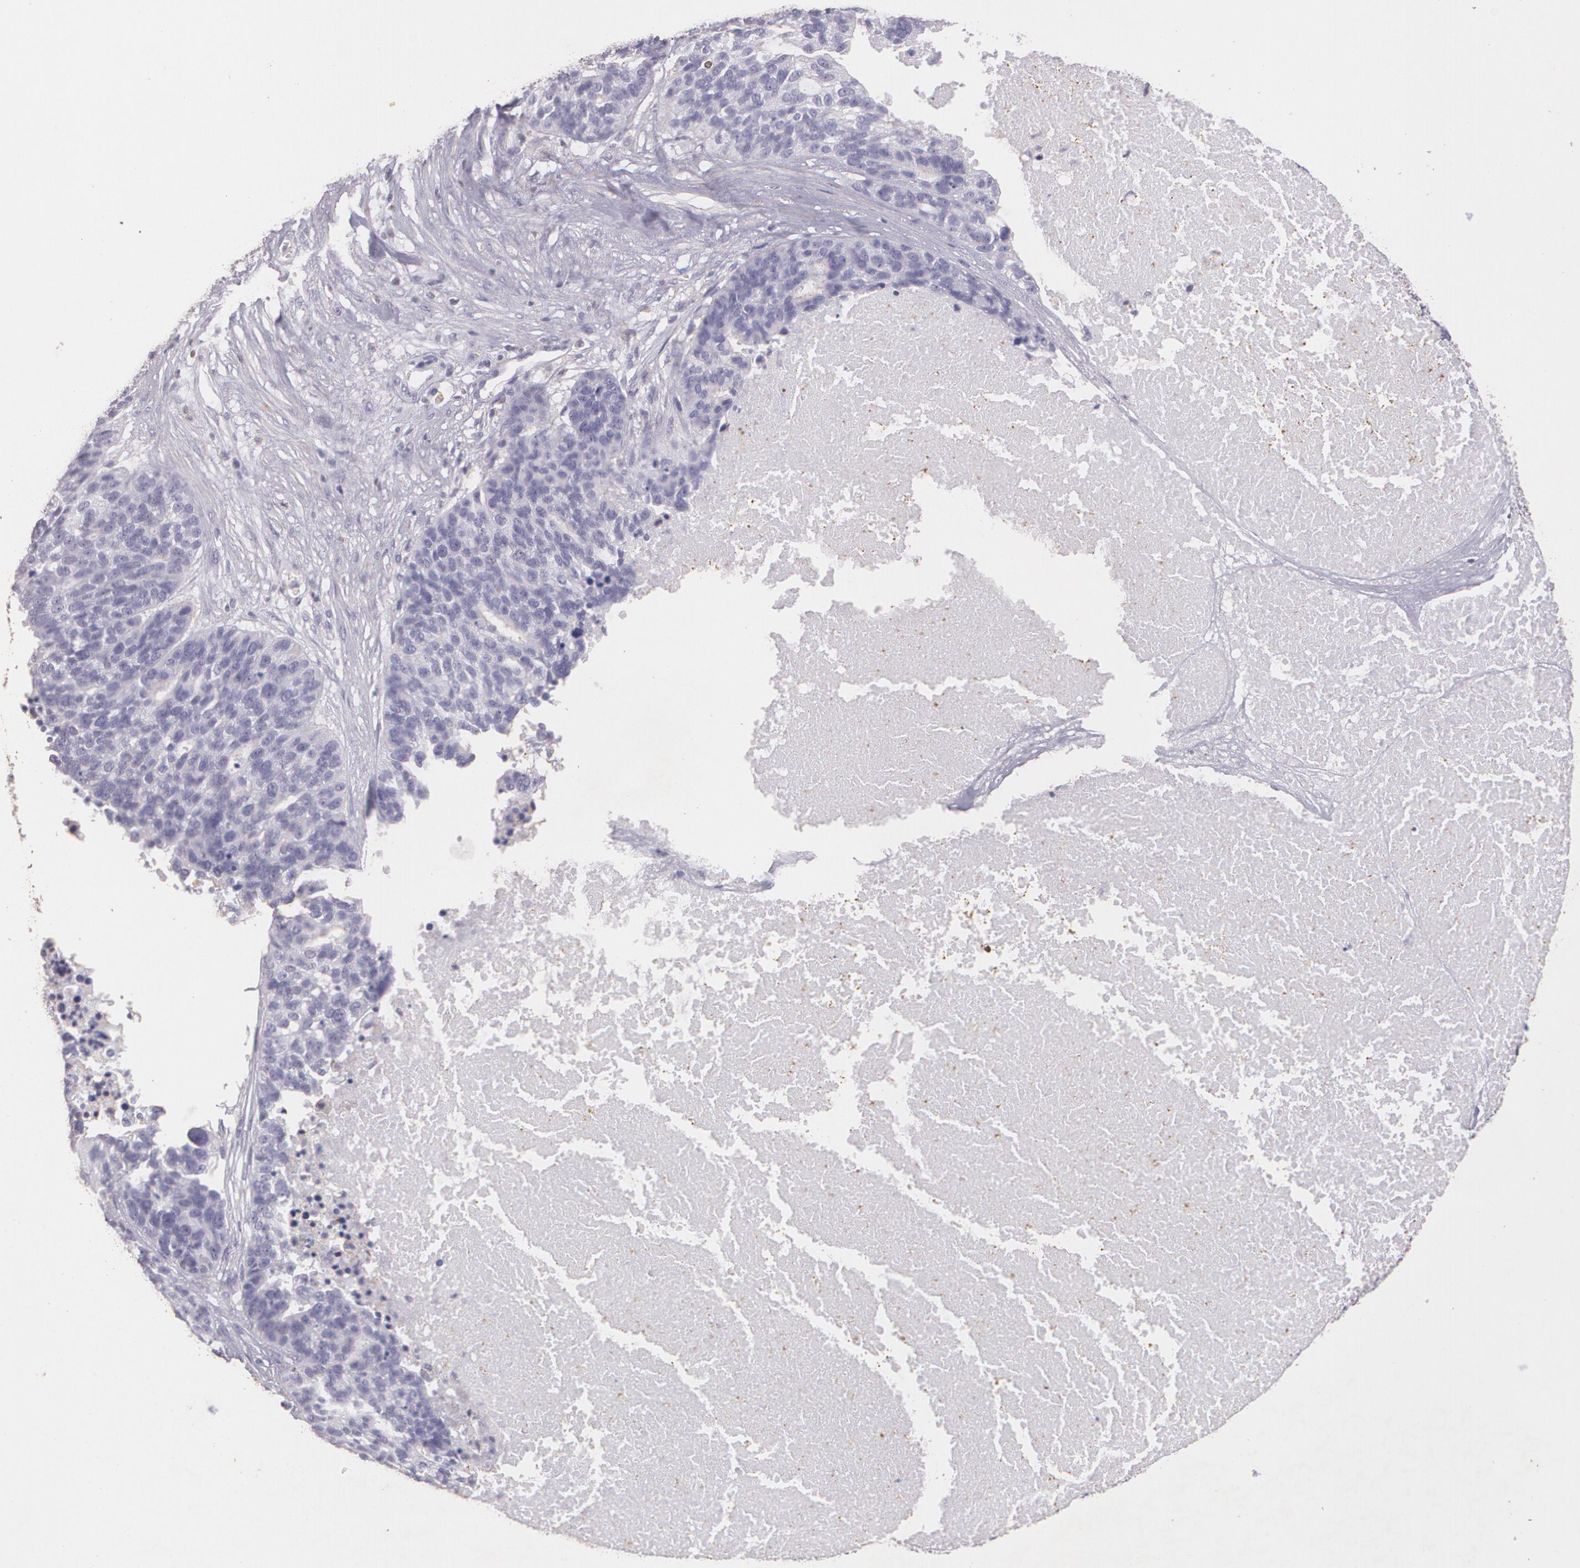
{"staining": {"intensity": "negative", "quantity": "none", "location": "none"}, "tissue": "ovarian cancer", "cell_type": "Tumor cells", "image_type": "cancer", "snomed": [{"axis": "morphology", "description": "Cystadenocarcinoma, serous, NOS"}, {"axis": "topography", "description": "Ovary"}], "caption": "Image shows no protein positivity in tumor cells of ovarian cancer (serous cystadenocarcinoma) tissue.", "gene": "TGFBR1", "patient": {"sex": "female", "age": 71}}